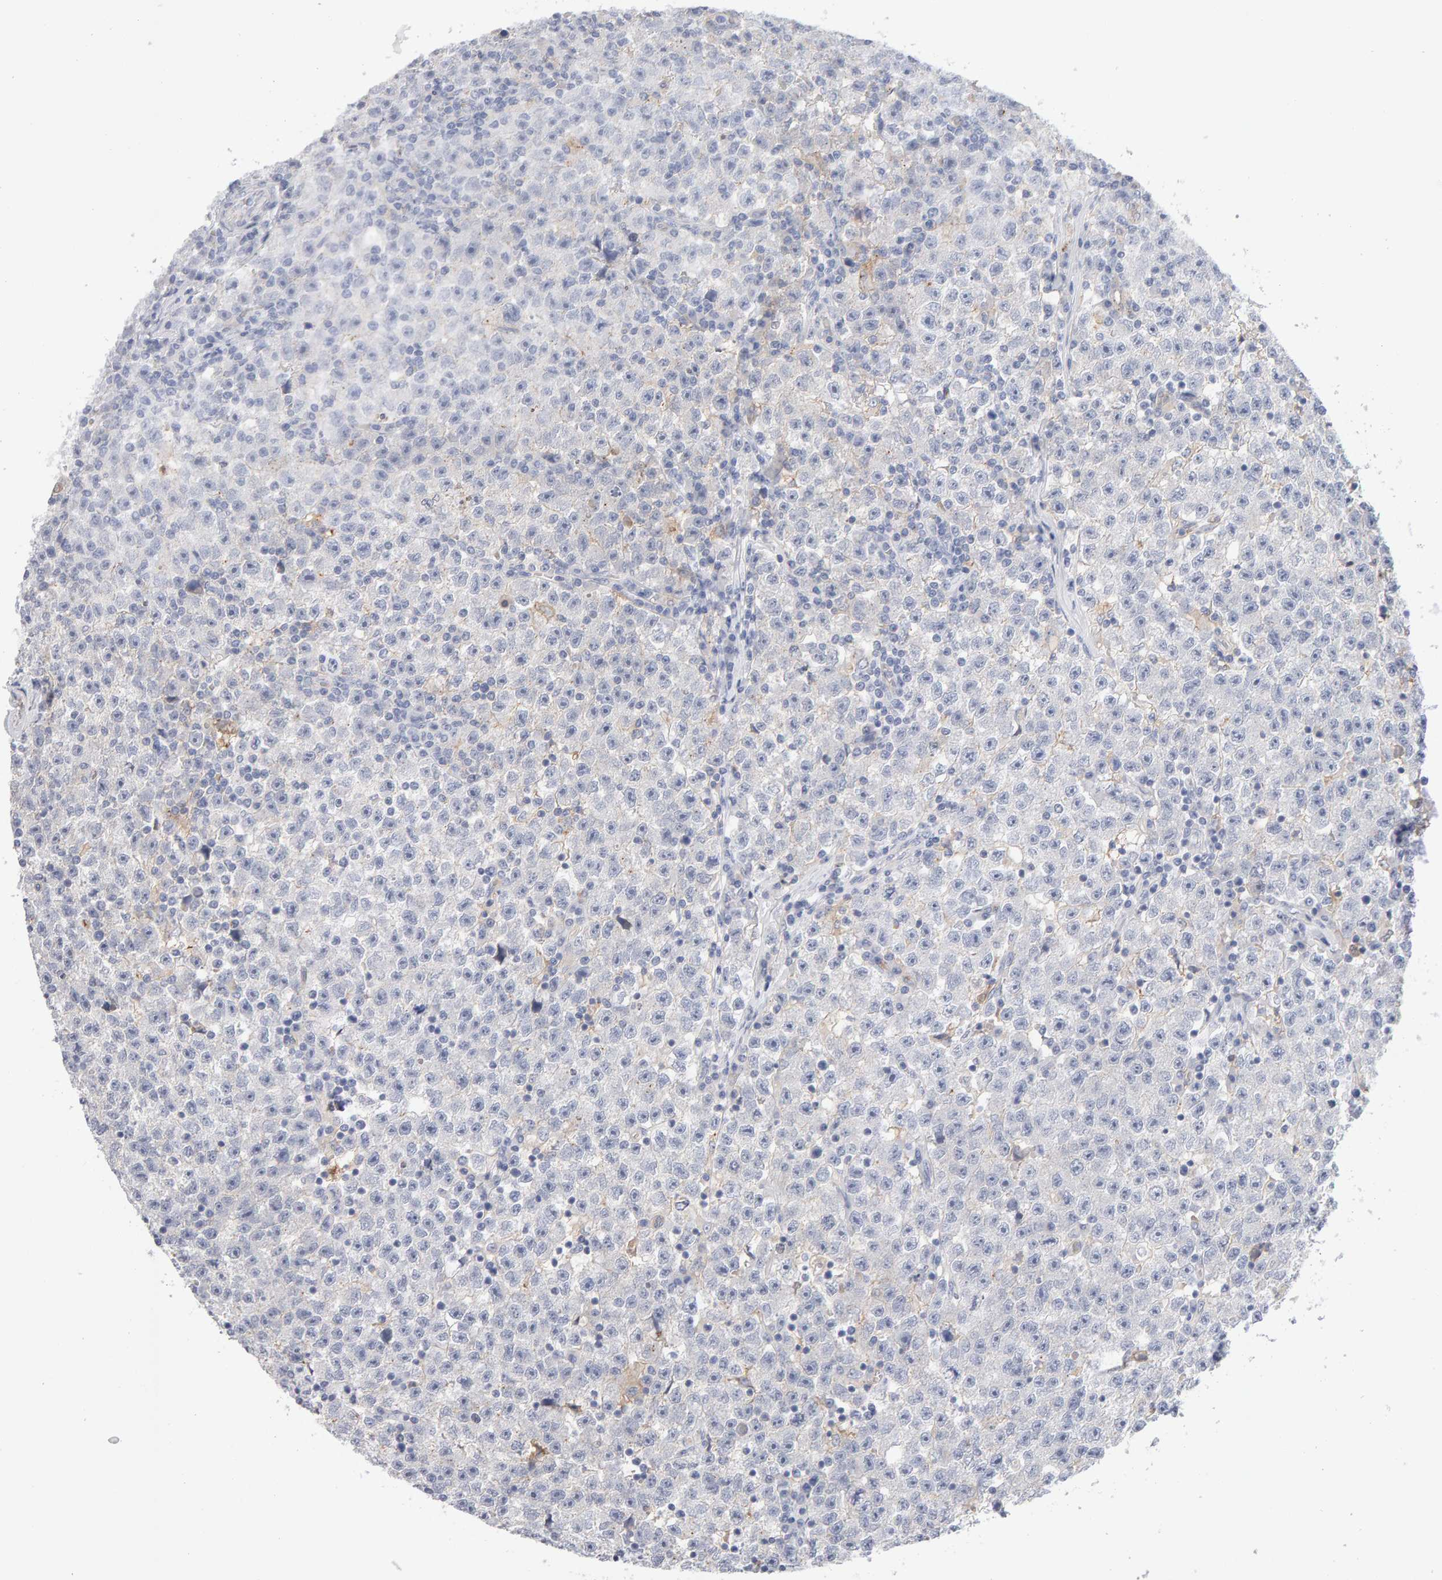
{"staining": {"intensity": "negative", "quantity": "none", "location": "none"}, "tissue": "testis cancer", "cell_type": "Tumor cells", "image_type": "cancer", "snomed": [{"axis": "morphology", "description": "Seminoma, NOS"}, {"axis": "topography", "description": "Testis"}], "caption": "High power microscopy photomicrograph of an immunohistochemistry (IHC) photomicrograph of testis cancer (seminoma), revealing no significant positivity in tumor cells.", "gene": "METRNL", "patient": {"sex": "male", "age": 22}}